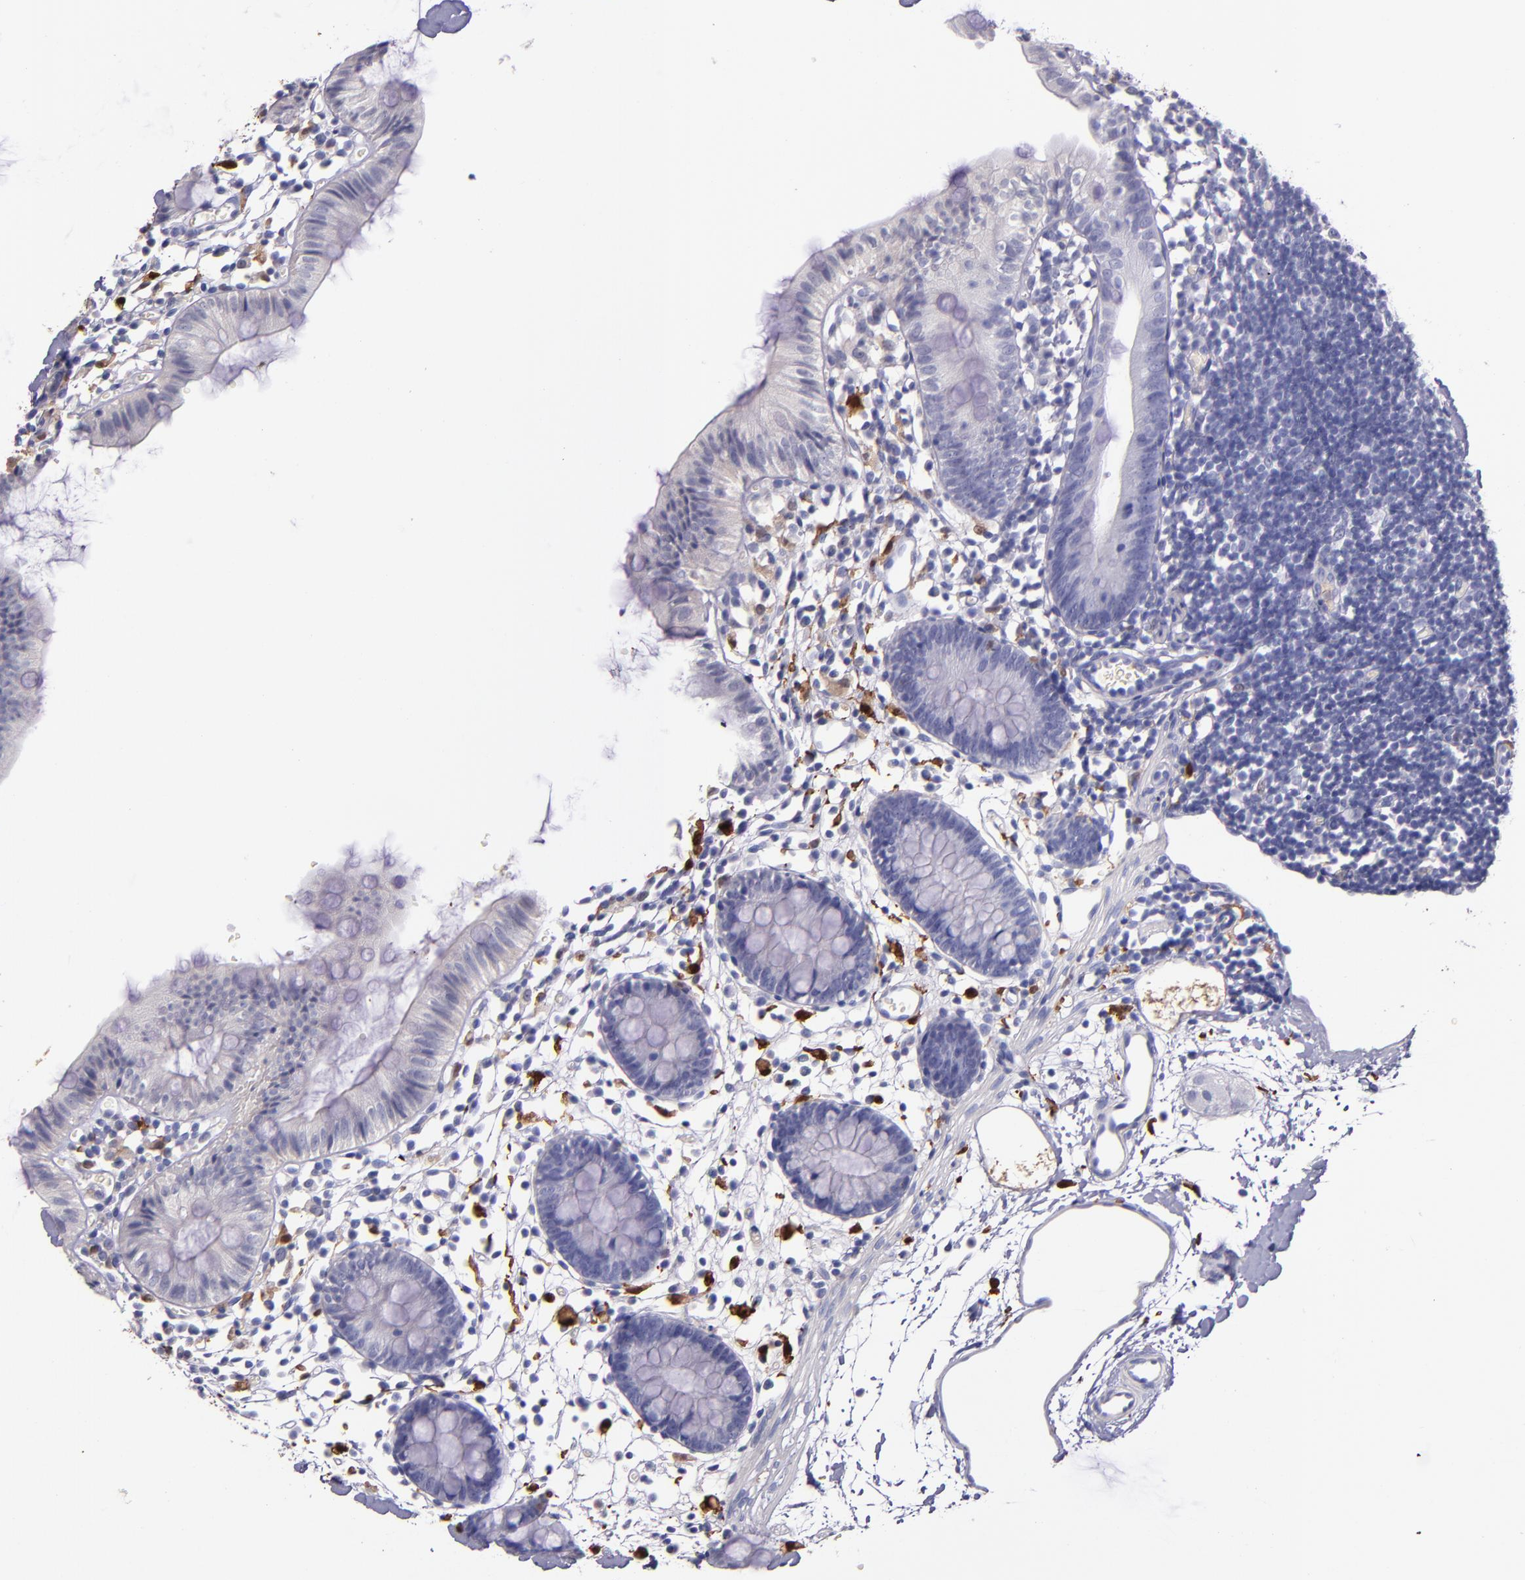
{"staining": {"intensity": "negative", "quantity": "none", "location": "none"}, "tissue": "colon", "cell_type": "Endothelial cells", "image_type": "normal", "snomed": [{"axis": "morphology", "description": "Normal tissue, NOS"}, {"axis": "topography", "description": "Colon"}], "caption": "There is no significant expression in endothelial cells of colon.", "gene": "F13A1", "patient": {"sex": "male", "age": 14}}